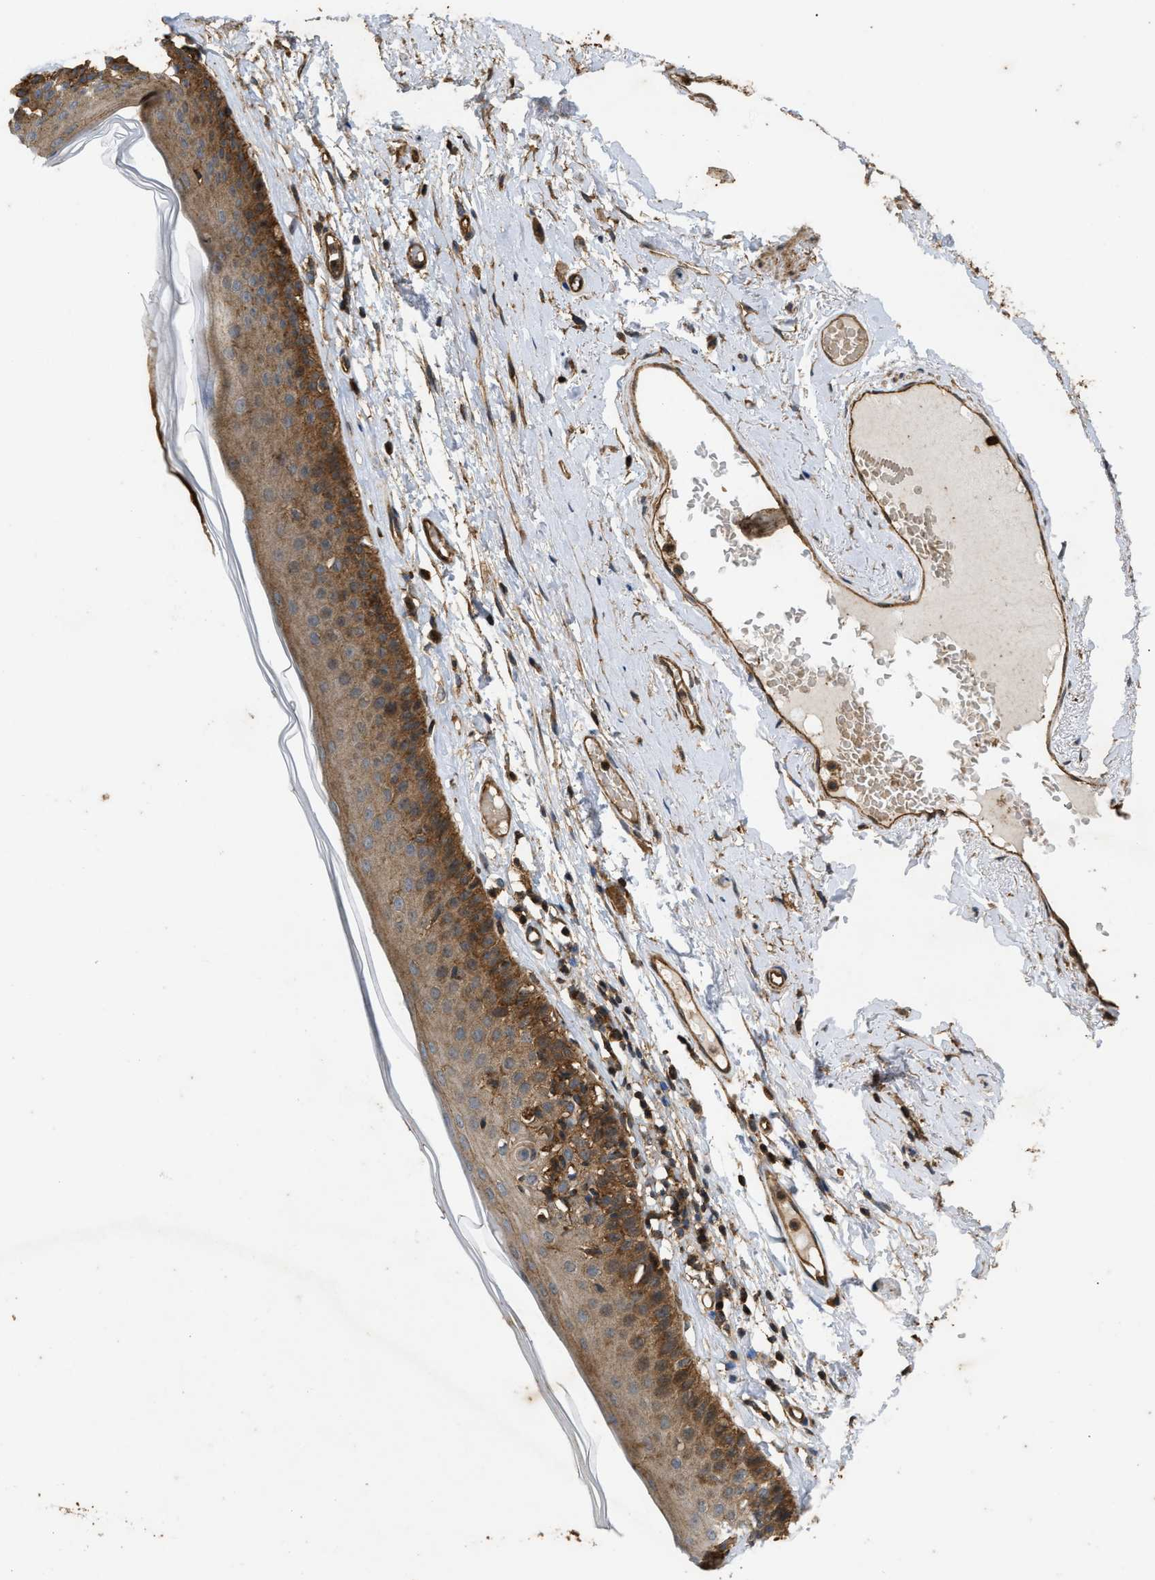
{"staining": {"intensity": "strong", "quantity": ">75%", "location": "cytoplasmic/membranous"}, "tissue": "skin", "cell_type": "Epidermal cells", "image_type": "normal", "snomed": [{"axis": "morphology", "description": "Normal tissue, NOS"}, {"axis": "topography", "description": "Vulva"}], "caption": "Strong cytoplasmic/membranous protein positivity is seen in about >75% of epidermal cells in skin. Ihc stains the protein of interest in brown and the nuclei are stained blue.", "gene": "GNB4", "patient": {"sex": "female", "age": 73}}